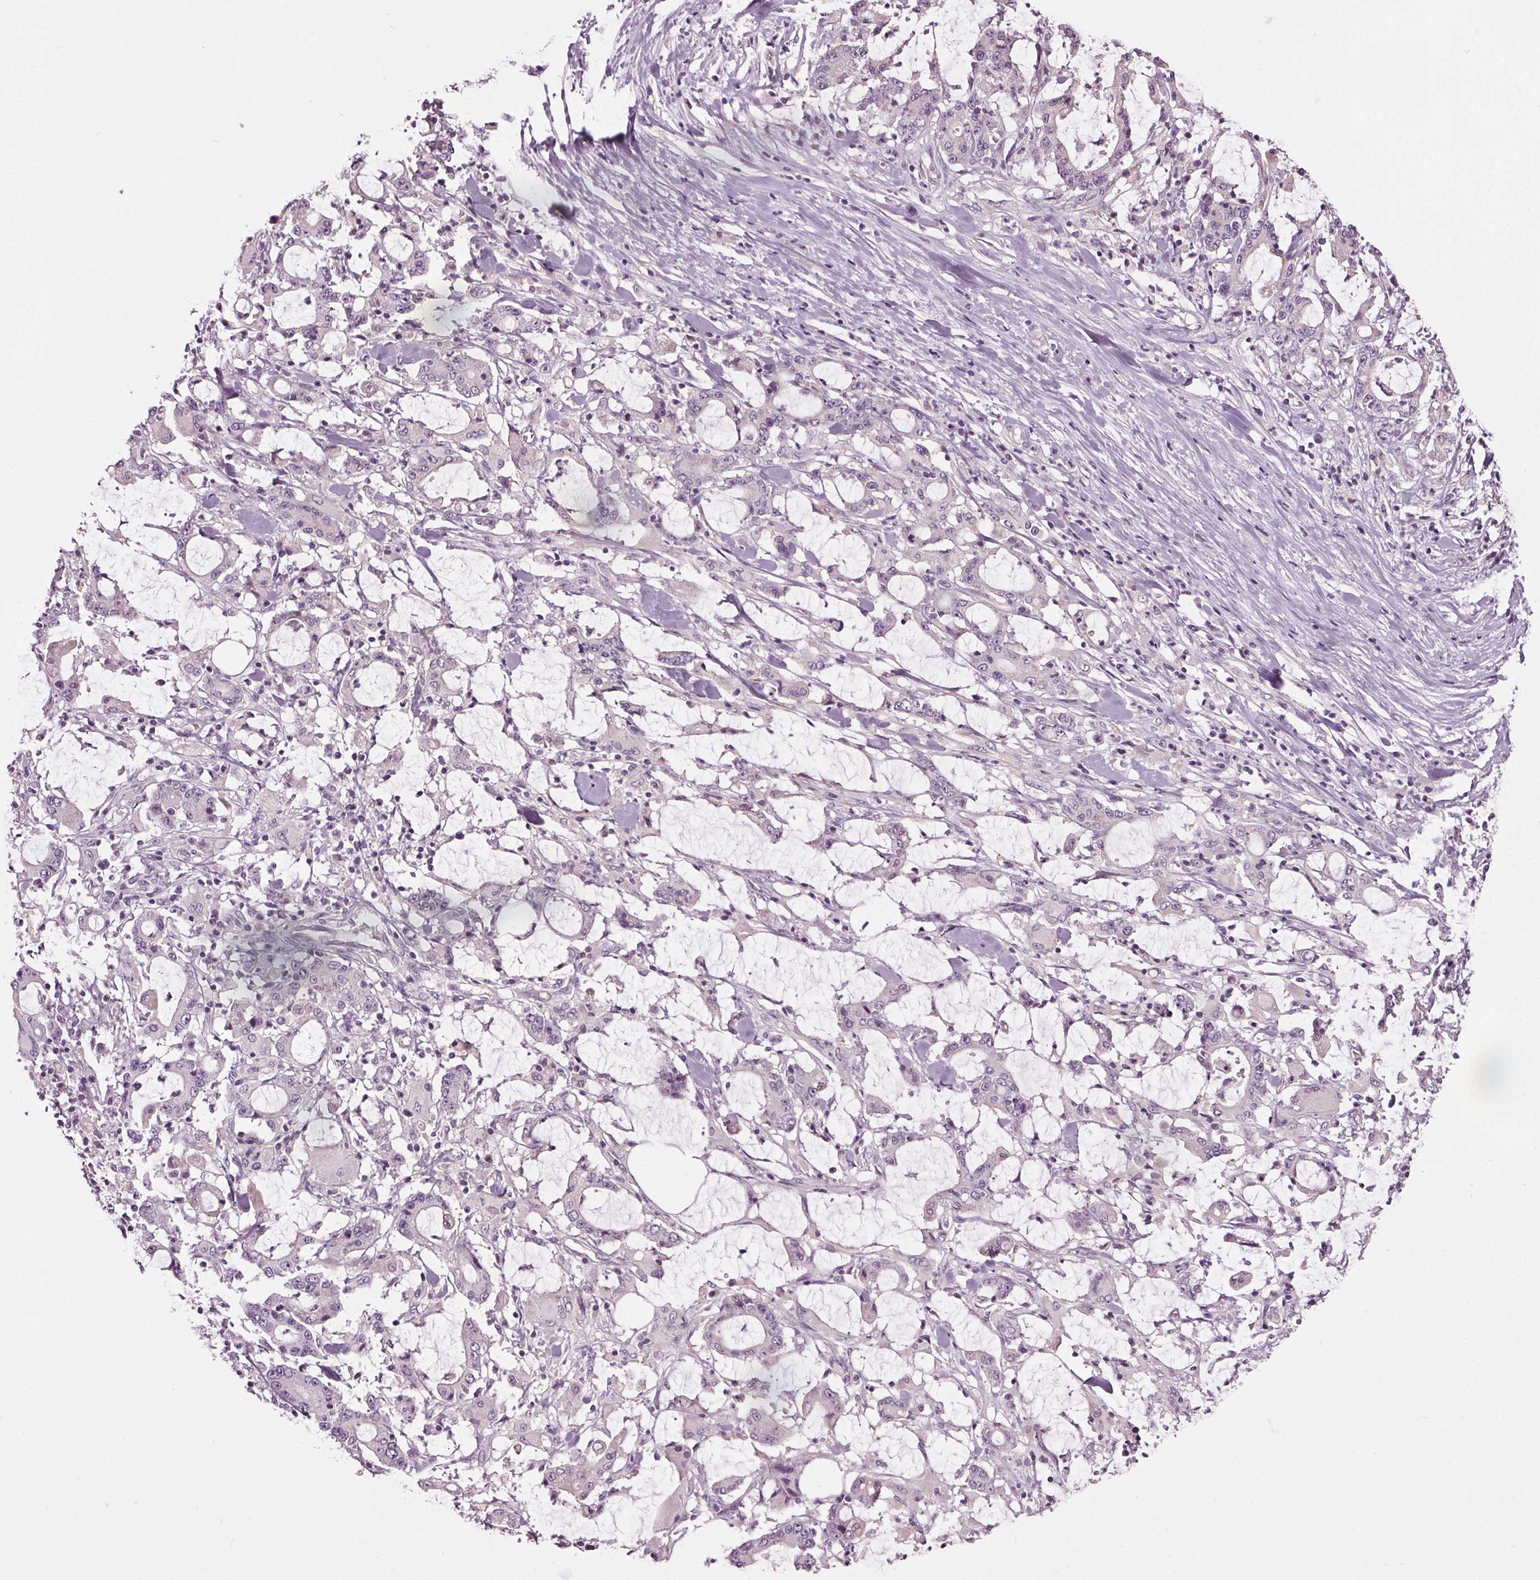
{"staining": {"intensity": "negative", "quantity": "none", "location": "none"}, "tissue": "stomach cancer", "cell_type": "Tumor cells", "image_type": "cancer", "snomed": [{"axis": "morphology", "description": "Adenocarcinoma, NOS"}, {"axis": "topography", "description": "Stomach, upper"}], "caption": "This is an immunohistochemistry (IHC) histopathology image of human stomach cancer (adenocarcinoma). There is no expression in tumor cells.", "gene": "RASA1", "patient": {"sex": "male", "age": 68}}